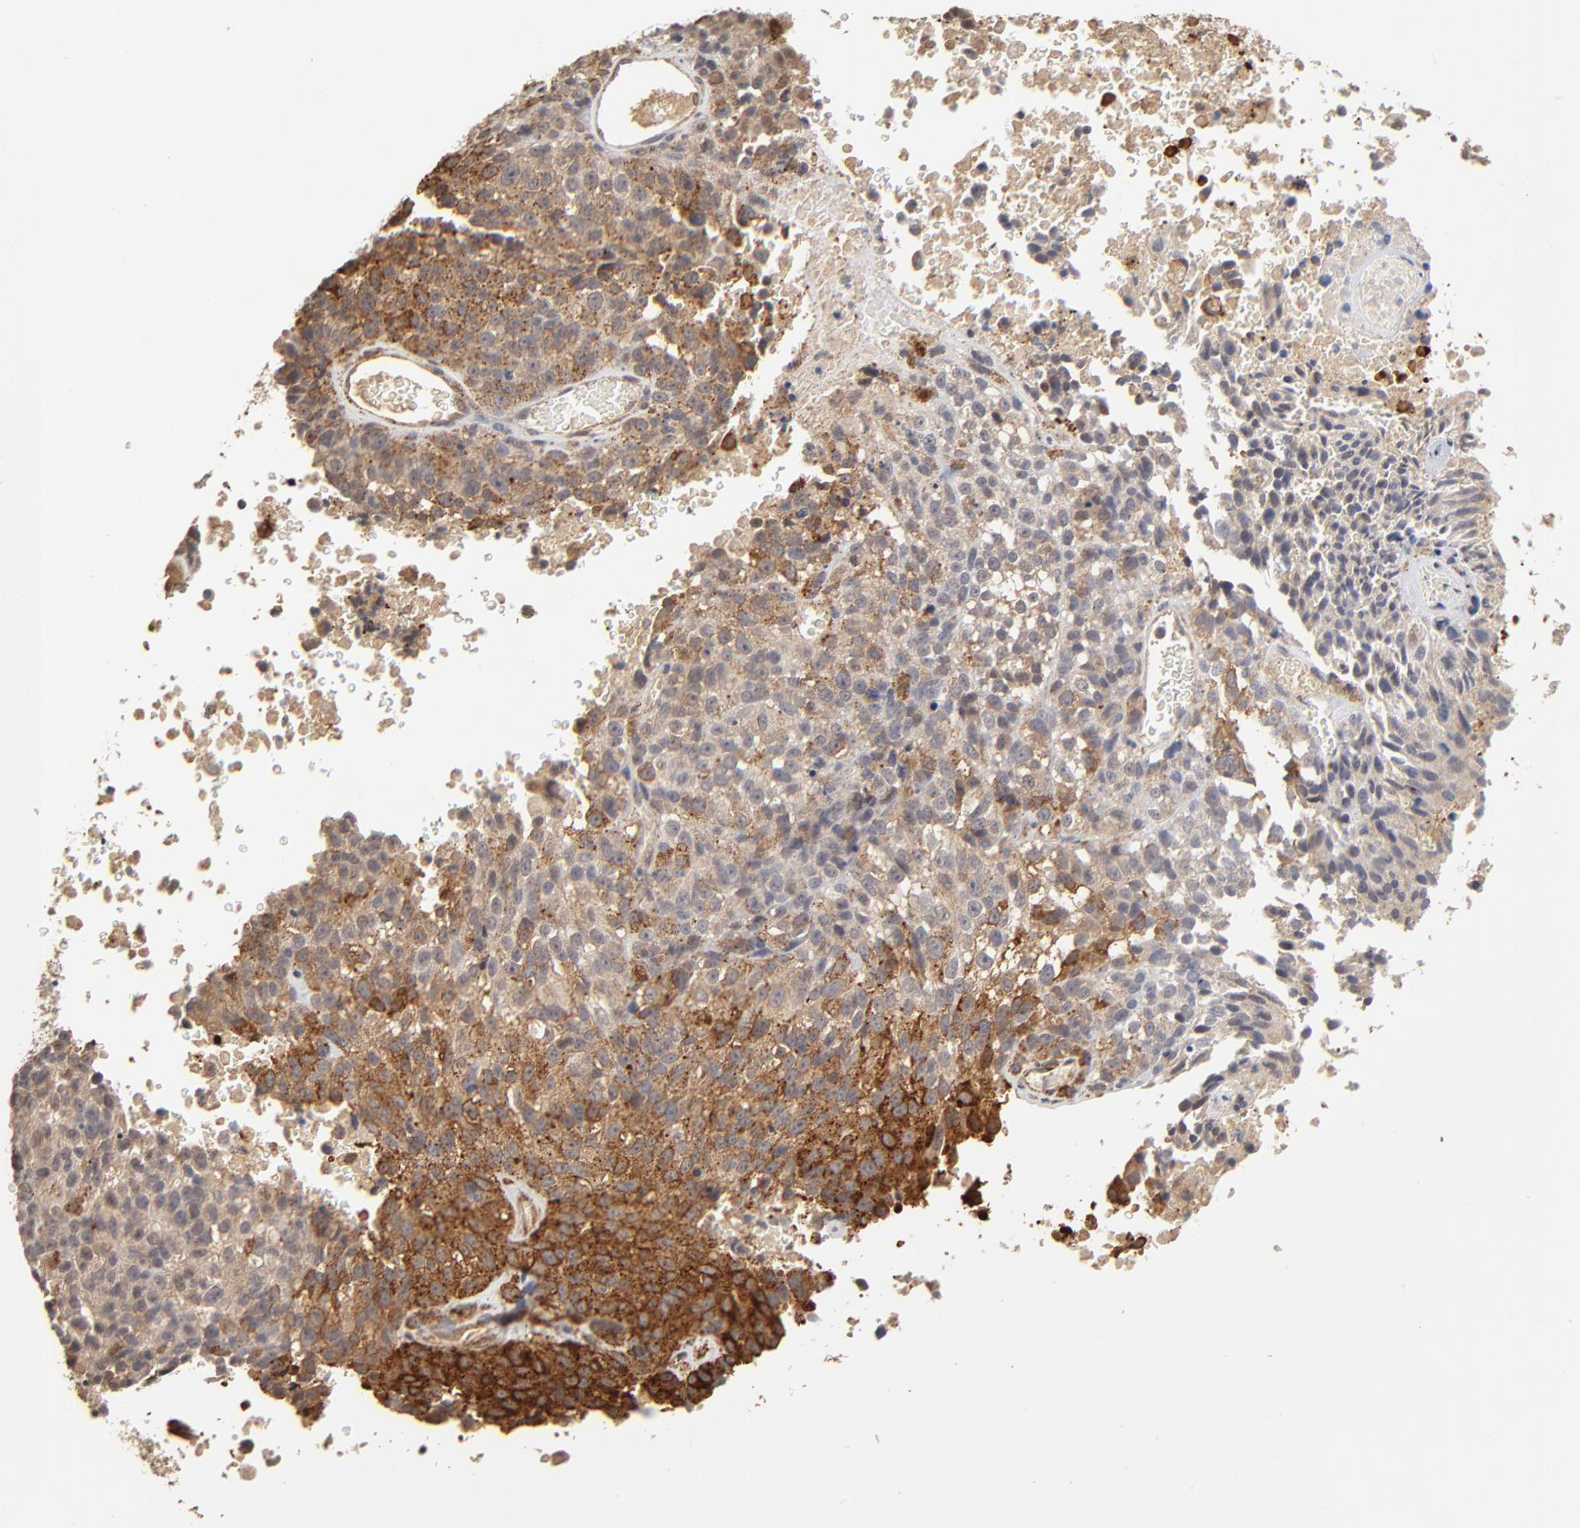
{"staining": {"intensity": "strong", "quantity": ">75%", "location": "cytoplasmic/membranous"}, "tissue": "melanoma", "cell_type": "Tumor cells", "image_type": "cancer", "snomed": [{"axis": "morphology", "description": "Malignant melanoma, Metastatic site"}, {"axis": "topography", "description": "Cerebral cortex"}], "caption": "IHC photomicrograph of neoplastic tissue: human malignant melanoma (metastatic site) stained using immunohistochemistry reveals high levels of strong protein expression localized specifically in the cytoplasmic/membranous of tumor cells, appearing as a cytoplasmic/membranous brown color.", "gene": "ASB8", "patient": {"sex": "female", "age": 52}}